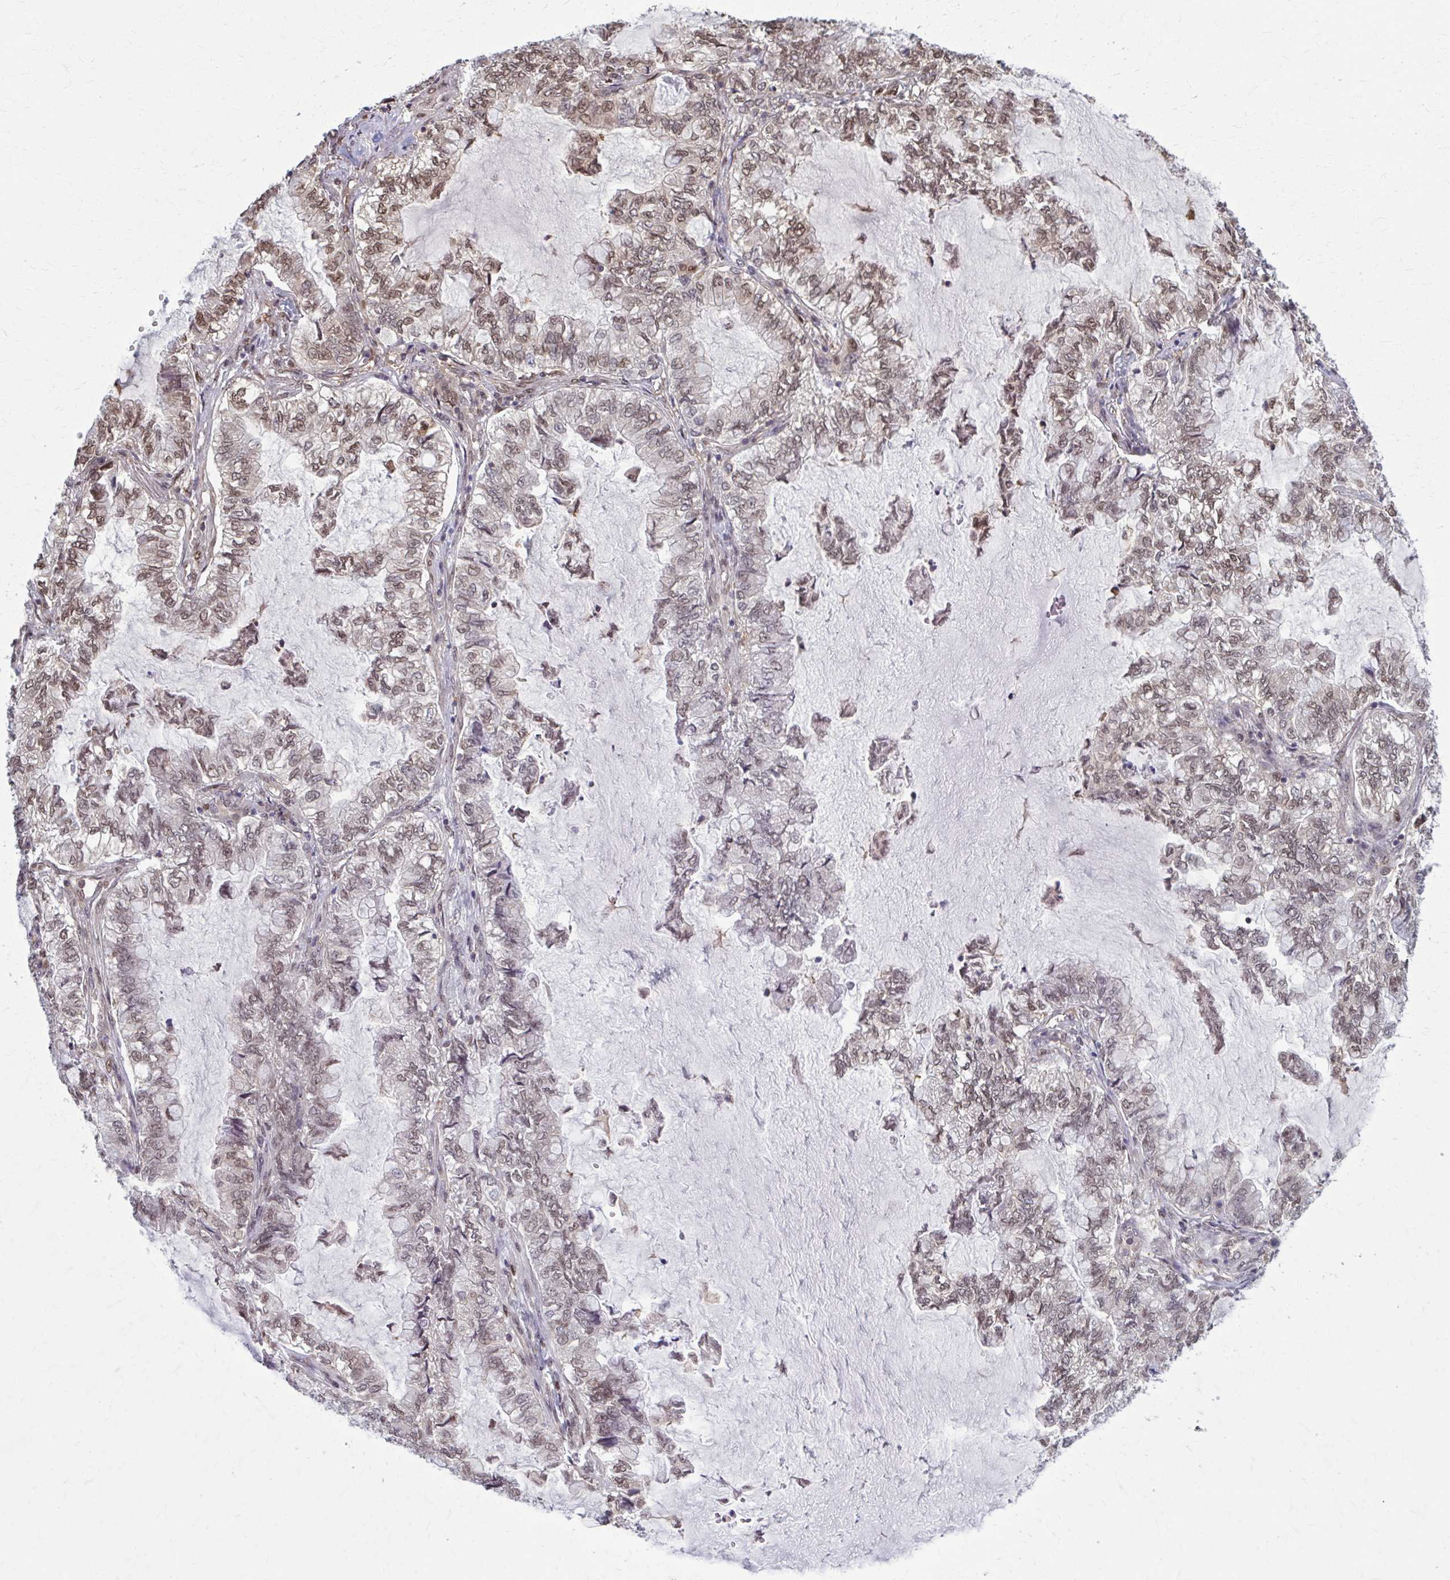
{"staining": {"intensity": "moderate", "quantity": ">75%", "location": "nuclear"}, "tissue": "lung cancer", "cell_type": "Tumor cells", "image_type": "cancer", "snomed": [{"axis": "morphology", "description": "Adenocarcinoma, NOS"}, {"axis": "topography", "description": "Lymph node"}, {"axis": "topography", "description": "Lung"}], "caption": "High-power microscopy captured an IHC photomicrograph of adenocarcinoma (lung), revealing moderate nuclear expression in about >75% of tumor cells.", "gene": "MDH1", "patient": {"sex": "male", "age": 66}}